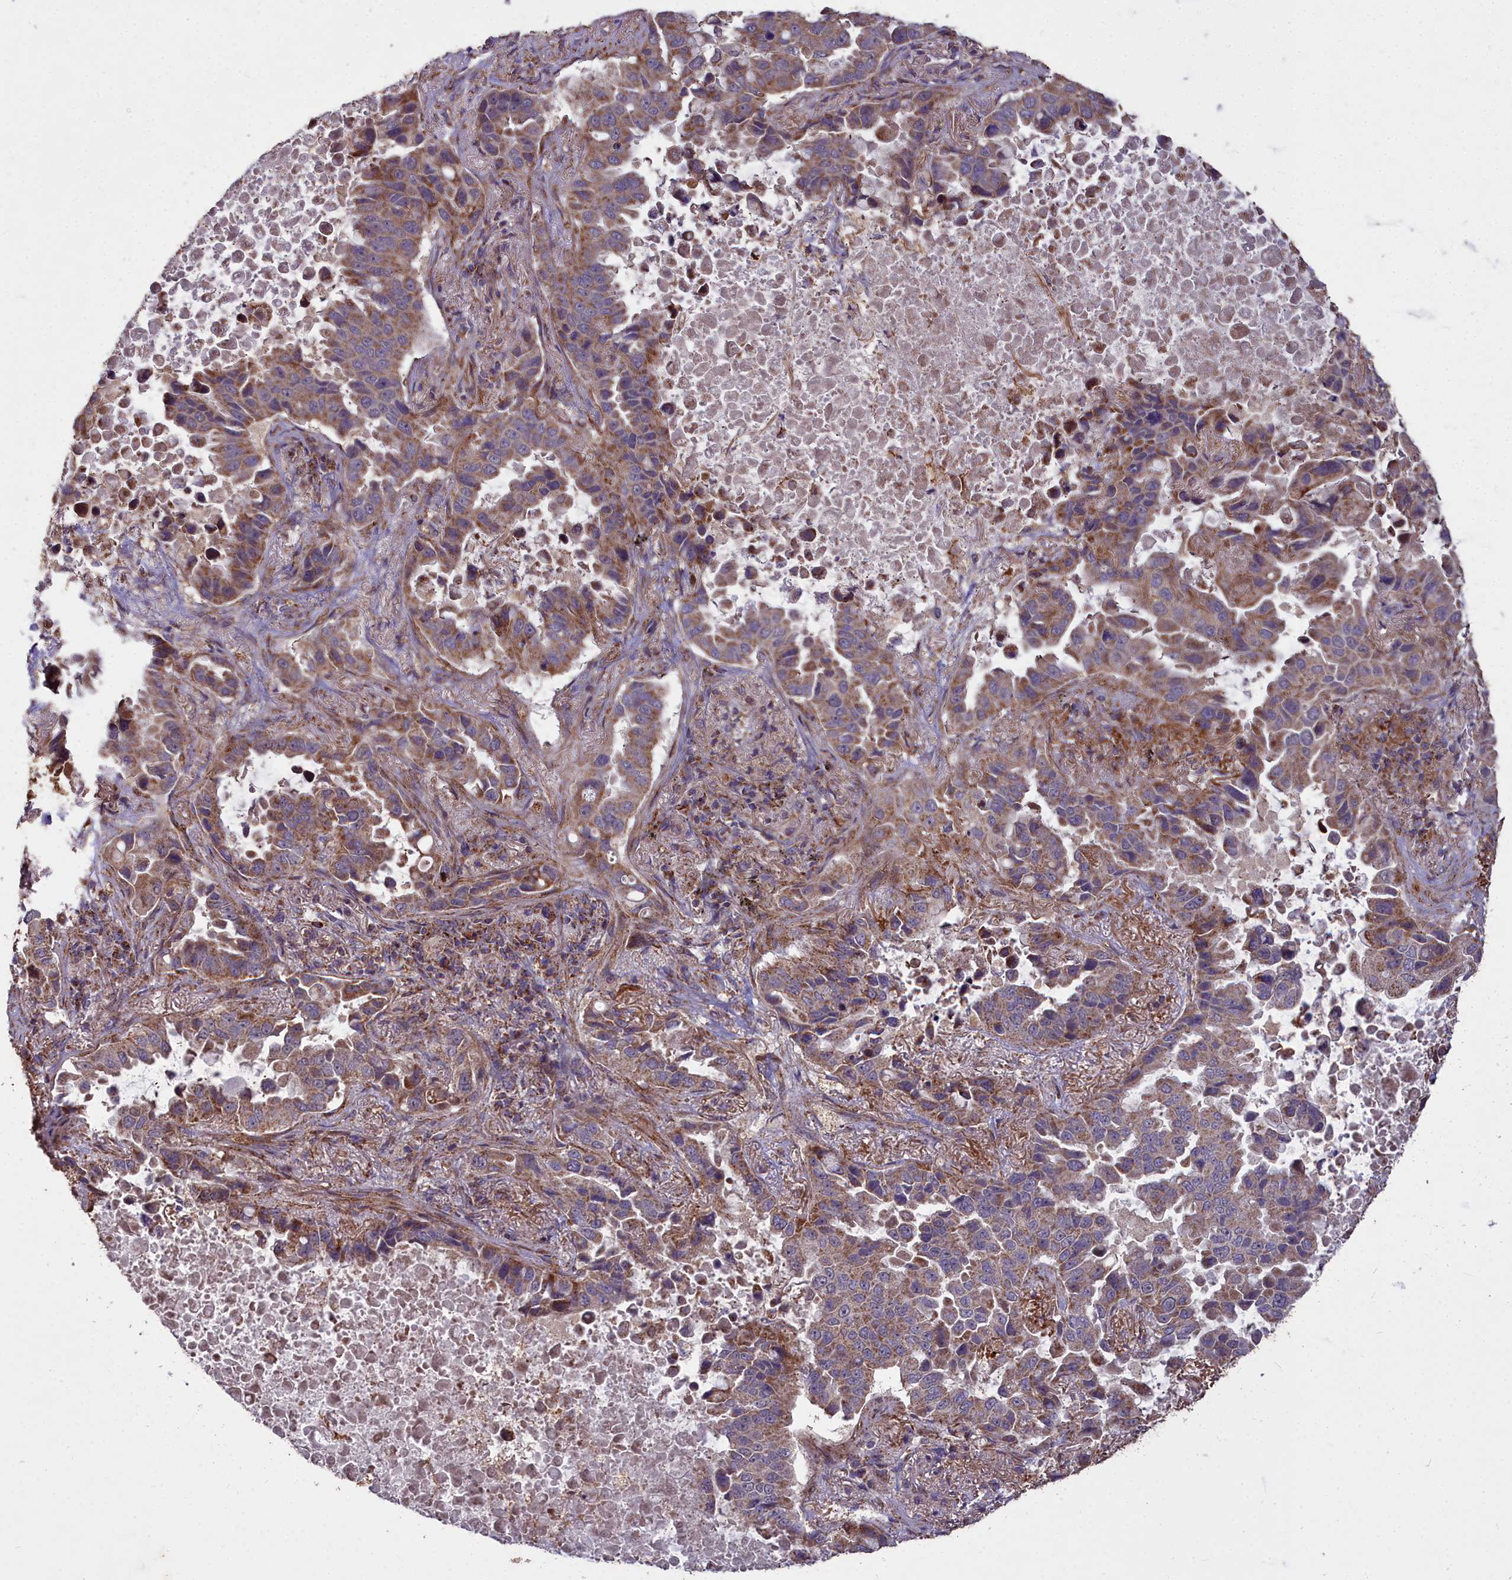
{"staining": {"intensity": "moderate", "quantity": ">75%", "location": "cytoplasmic/membranous"}, "tissue": "lung cancer", "cell_type": "Tumor cells", "image_type": "cancer", "snomed": [{"axis": "morphology", "description": "Adenocarcinoma, NOS"}, {"axis": "topography", "description": "Lung"}], "caption": "Tumor cells reveal medium levels of moderate cytoplasmic/membranous expression in about >75% of cells in lung cancer.", "gene": "COX11", "patient": {"sex": "male", "age": 64}}